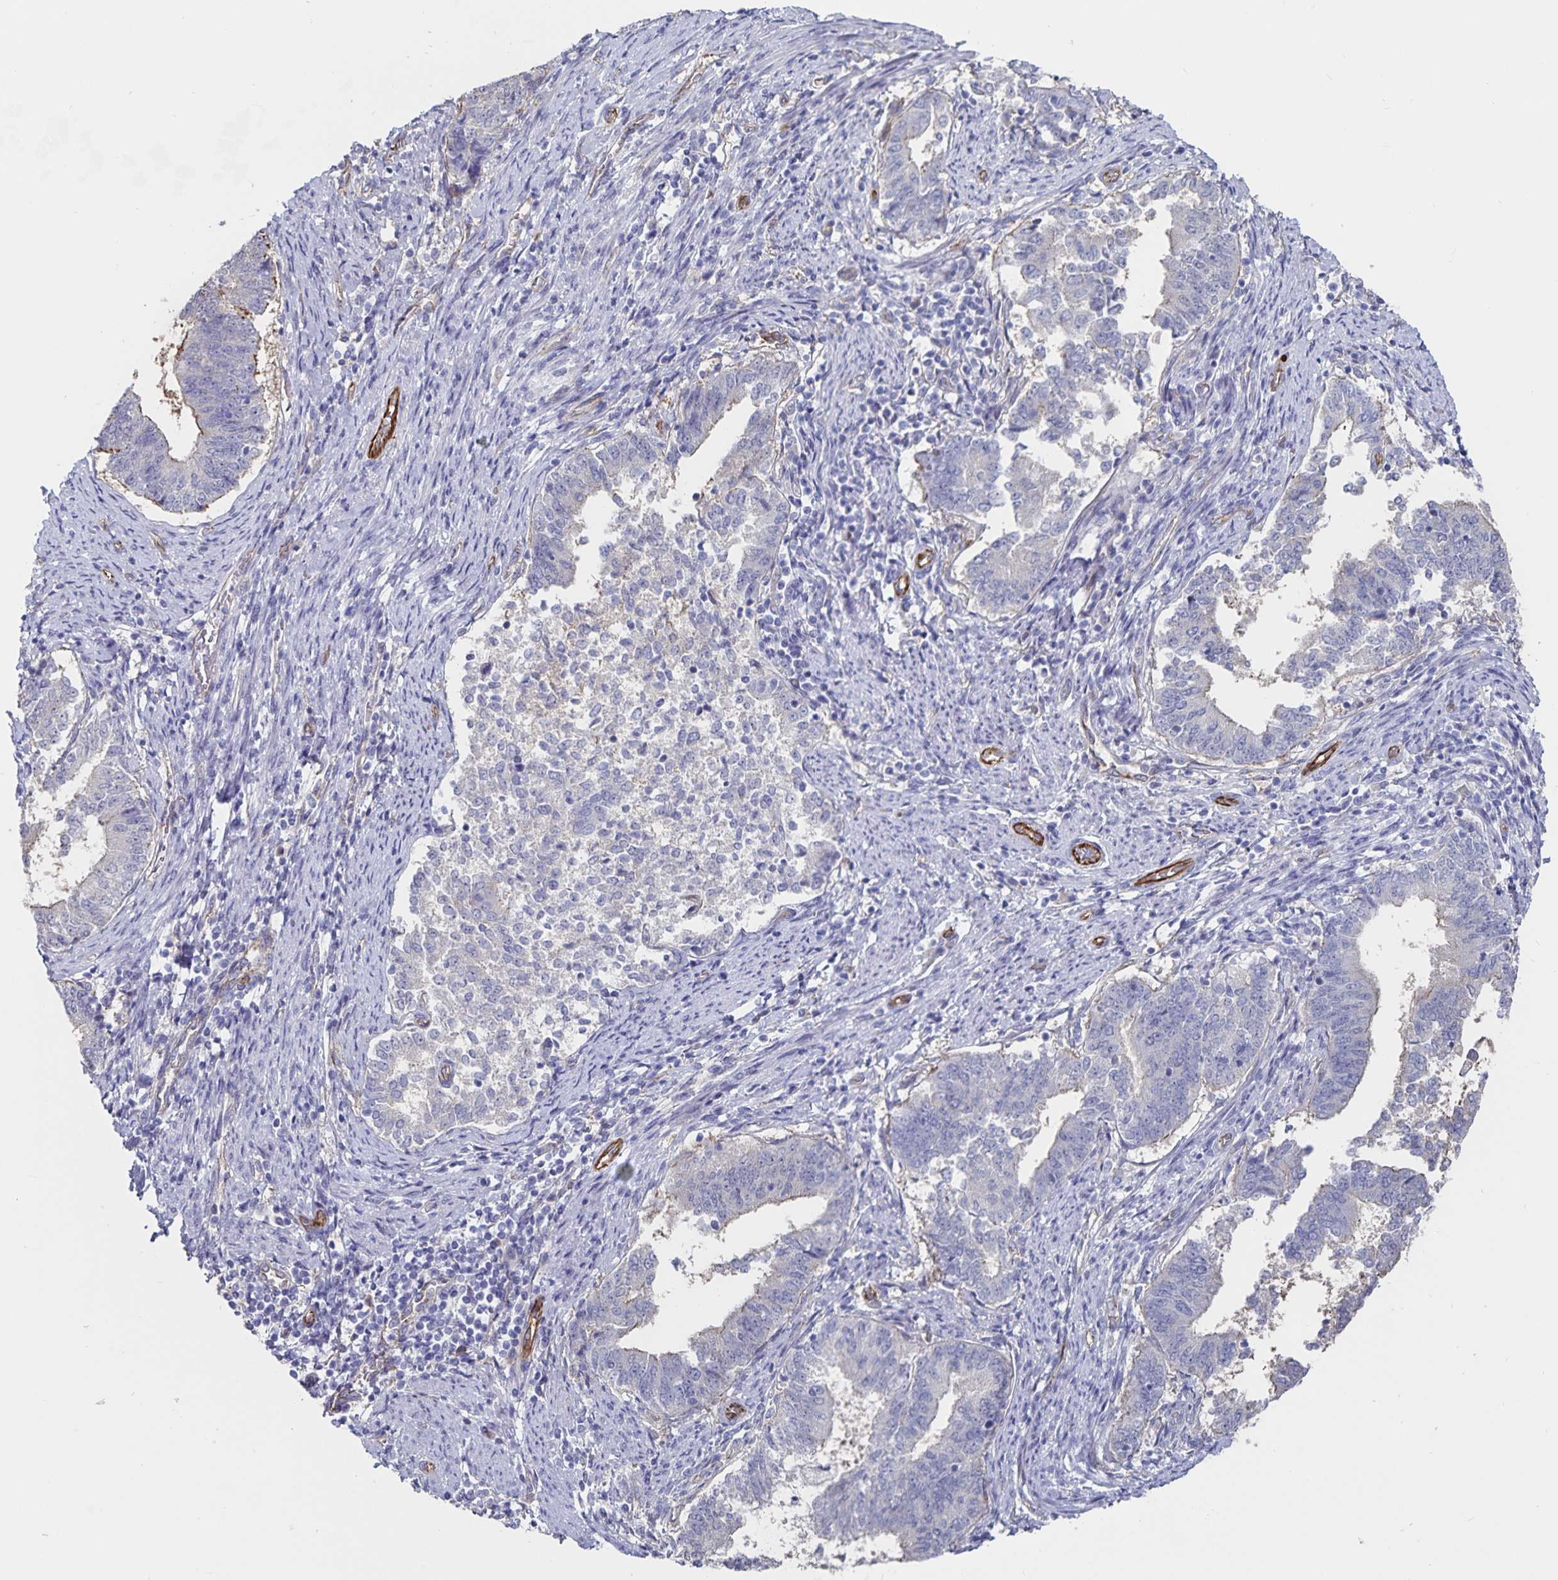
{"staining": {"intensity": "negative", "quantity": "none", "location": "none"}, "tissue": "endometrial cancer", "cell_type": "Tumor cells", "image_type": "cancer", "snomed": [{"axis": "morphology", "description": "Adenocarcinoma, NOS"}, {"axis": "topography", "description": "Endometrium"}], "caption": "The histopathology image exhibits no significant positivity in tumor cells of endometrial adenocarcinoma.", "gene": "SSTR1", "patient": {"sex": "female", "age": 65}}